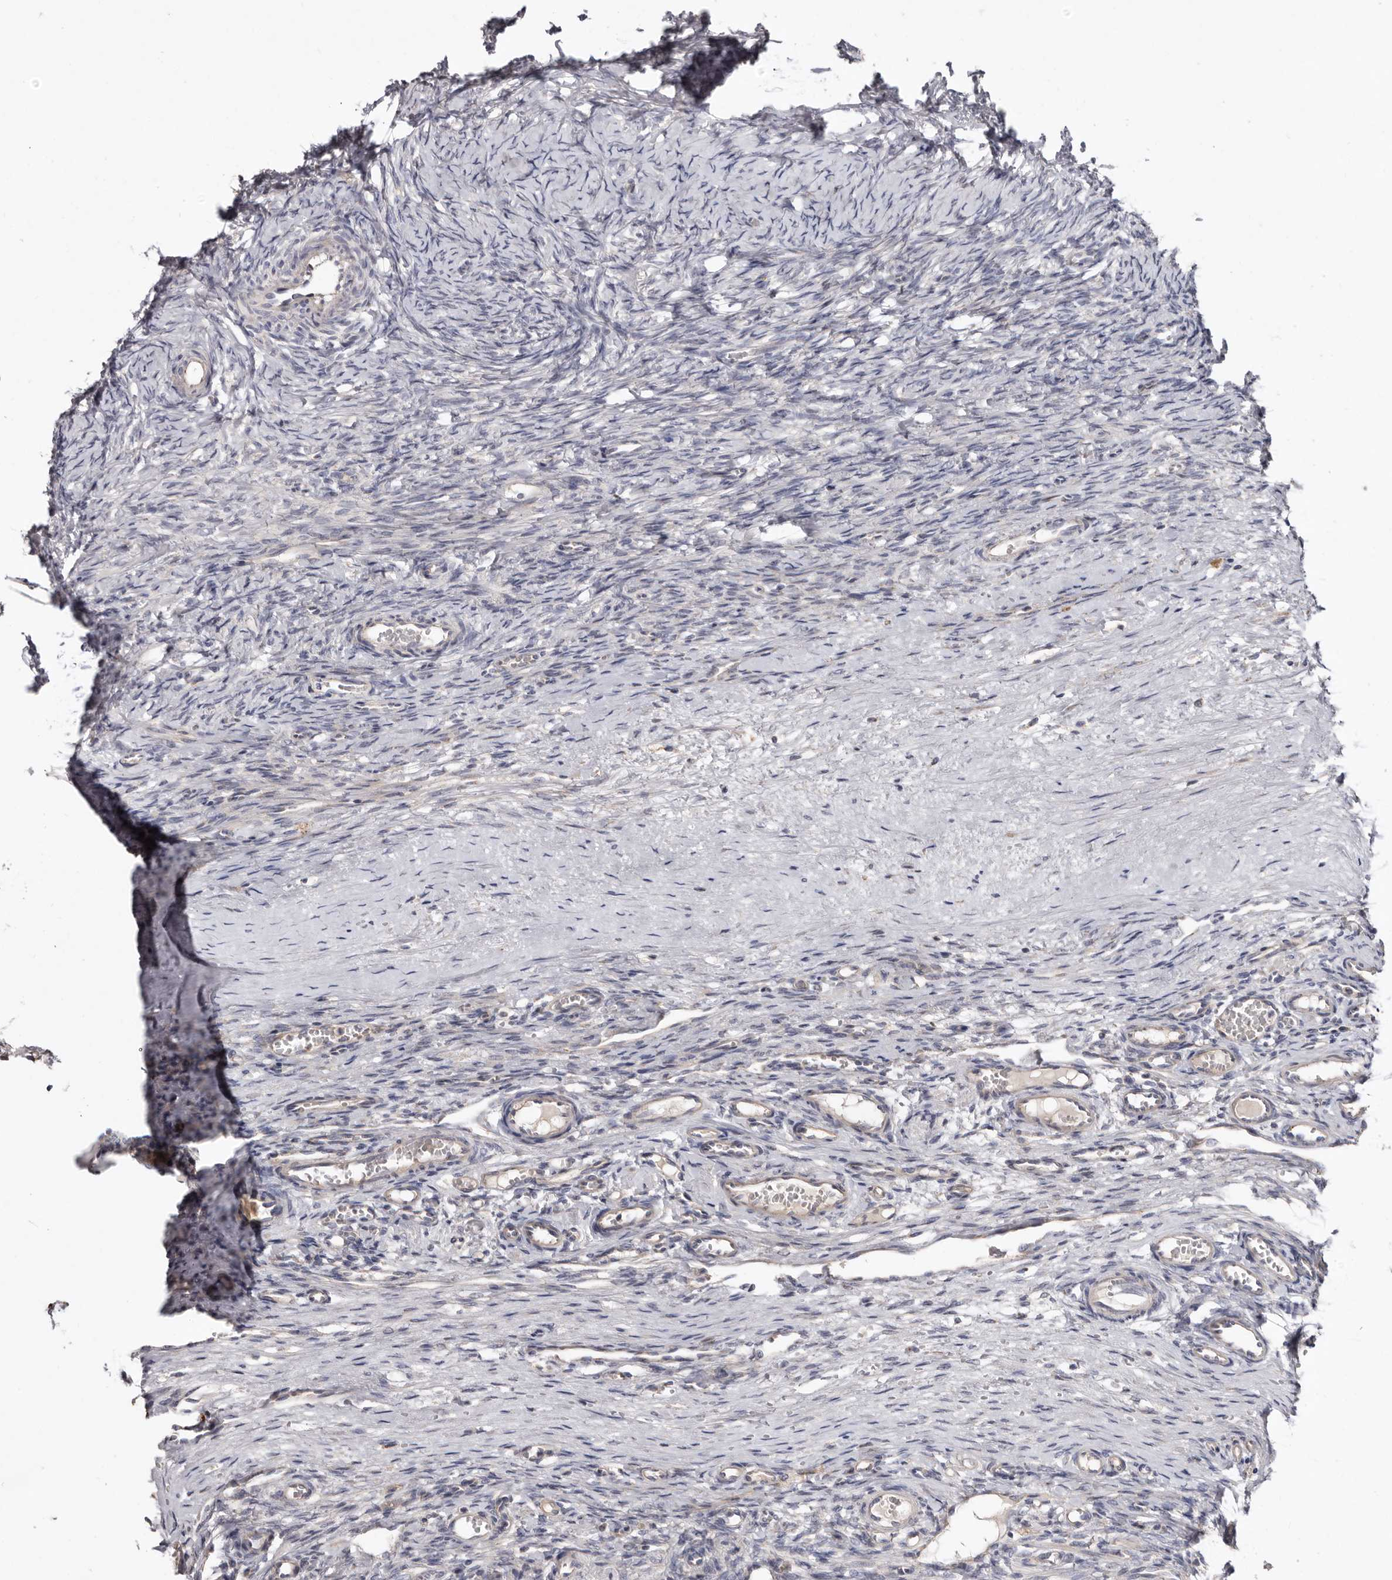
{"staining": {"intensity": "weak", "quantity": "25%-75%", "location": "cytoplasmic/membranous"}, "tissue": "ovary", "cell_type": "Follicle cells", "image_type": "normal", "snomed": [{"axis": "morphology", "description": "Adenocarcinoma, NOS"}, {"axis": "topography", "description": "Endometrium"}], "caption": "Protein staining reveals weak cytoplasmic/membranous positivity in about 25%-75% of follicle cells in unremarkable ovary.", "gene": "ASIC5", "patient": {"sex": "female", "age": 32}}